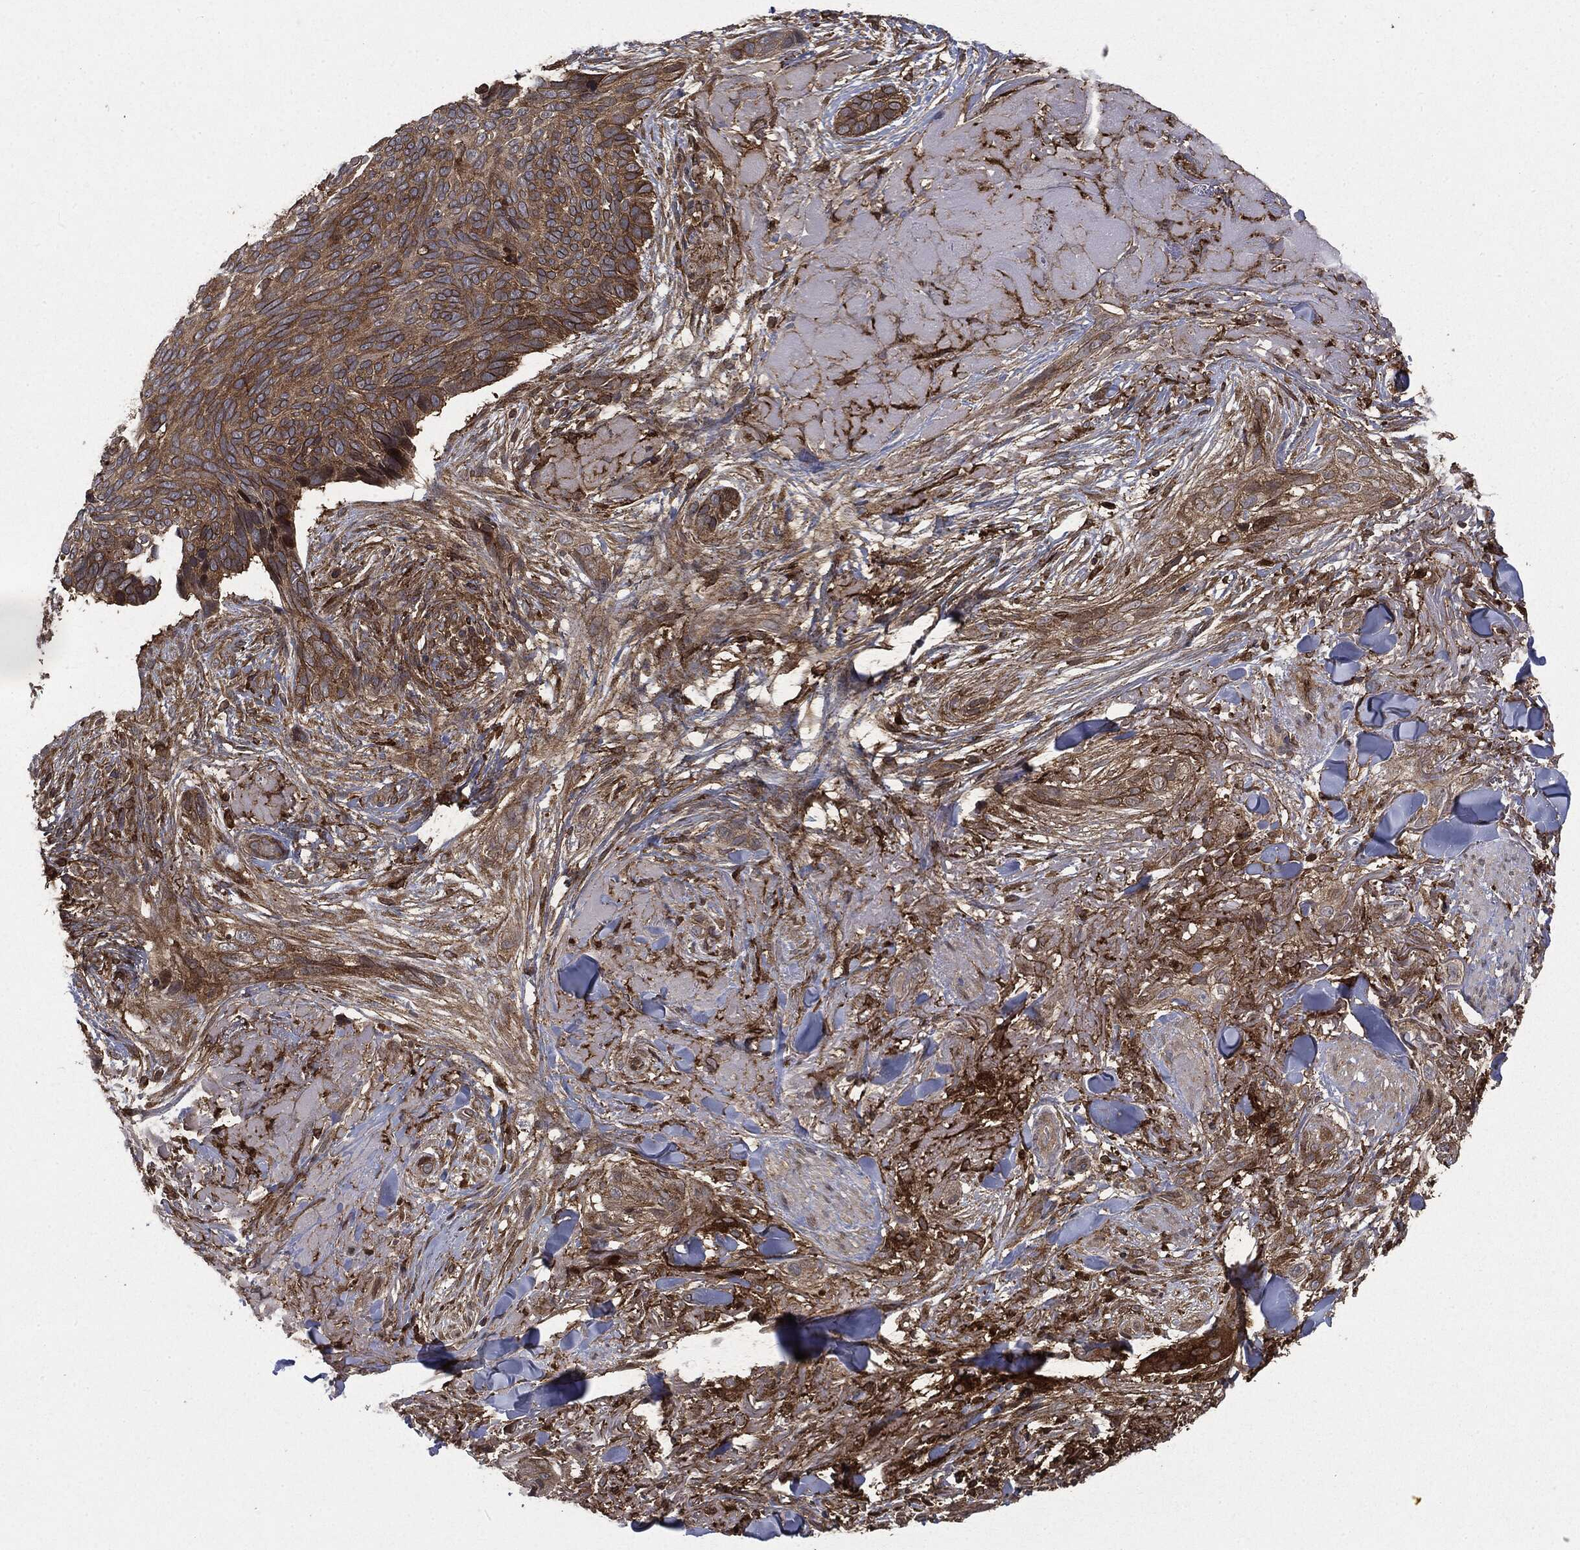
{"staining": {"intensity": "moderate", "quantity": ">75%", "location": "cytoplasmic/membranous"}, "tissue": "skin cancer", "cell_type": "Tumor cells", "image_type": "cancer", "snomed": [{"axis": "morphology", "description": "Basal cell carcinoma"}, {"axis": "topography", "description": "Skin"}], "caption": "Protein expression analysis of human basal cell carcinoma (skin) reveals moderate cytoplasmic/membranous expression in about >75% of tumor cells. The protein of interest is shown in brown color, while the nuclei are stained blue.", "gene": "SNX5", "patient": {"sex": "male", "age": 91}}